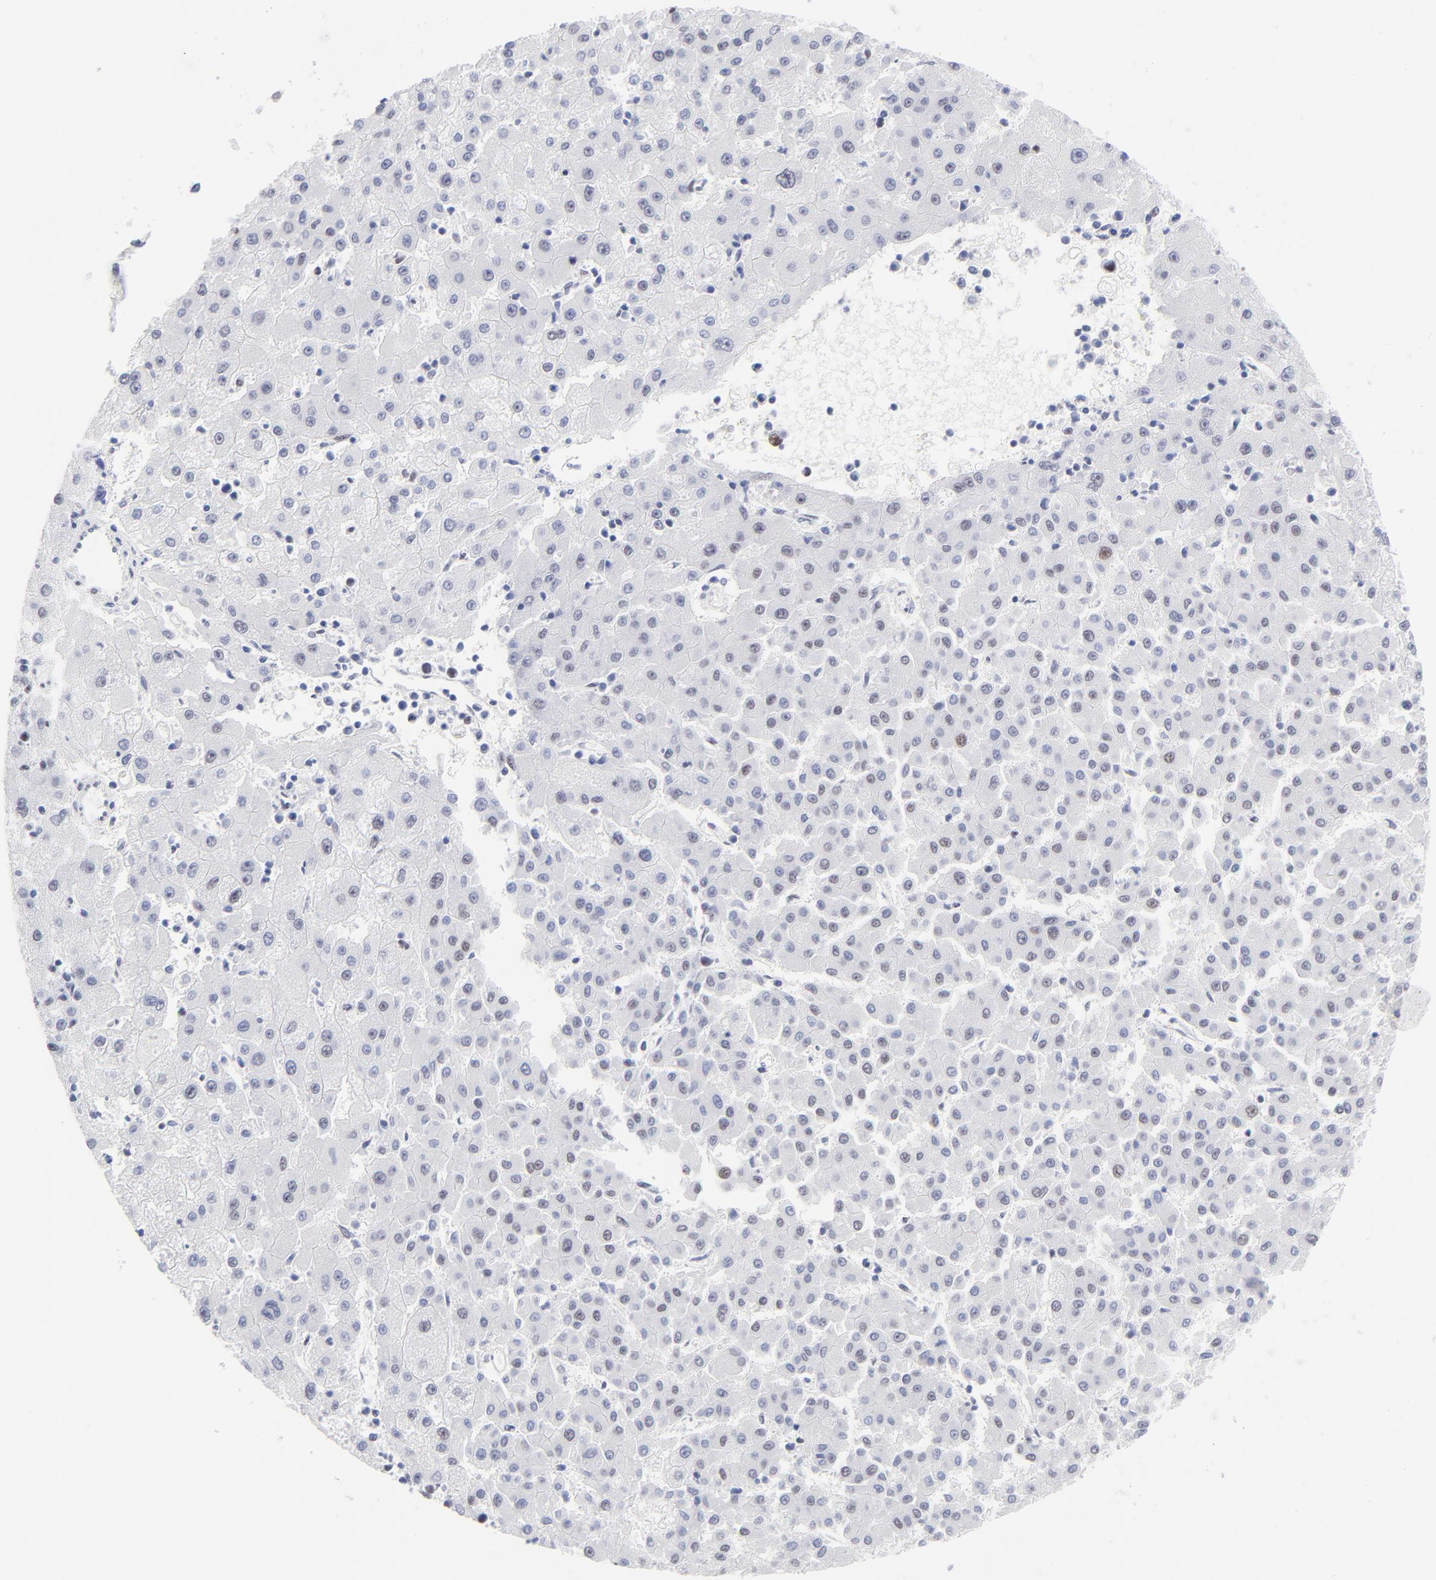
{"staining": {"intensity": "weak", "quantity": "<25%", "location": "nuclear"}, "tissue": "liver cancer", "cell_type": "Tumor cells", "image_type": "cancer", "snomed": [{"axis": "morphology", "description": "Carcinoma, Hepatocellular, NOS"}, {"axis": "topography", "description": "Liver"}], "caption": "High magnification brightfield microscopy of hepatocellular carcinoma (liver) stained with DAB (3,3'-diaminobenzidine) (brown) and counterstained with hematoxylin (blue): tumor cells show no significant positivity. Brightfield microscopy of IHC stained with DAB (3,3'-diaminobenzidine) (brown) and hematoxylin (blue), captured at high magnification.", "gene": "SNRPB", "patient": {"sex": "male", "age": 72}}